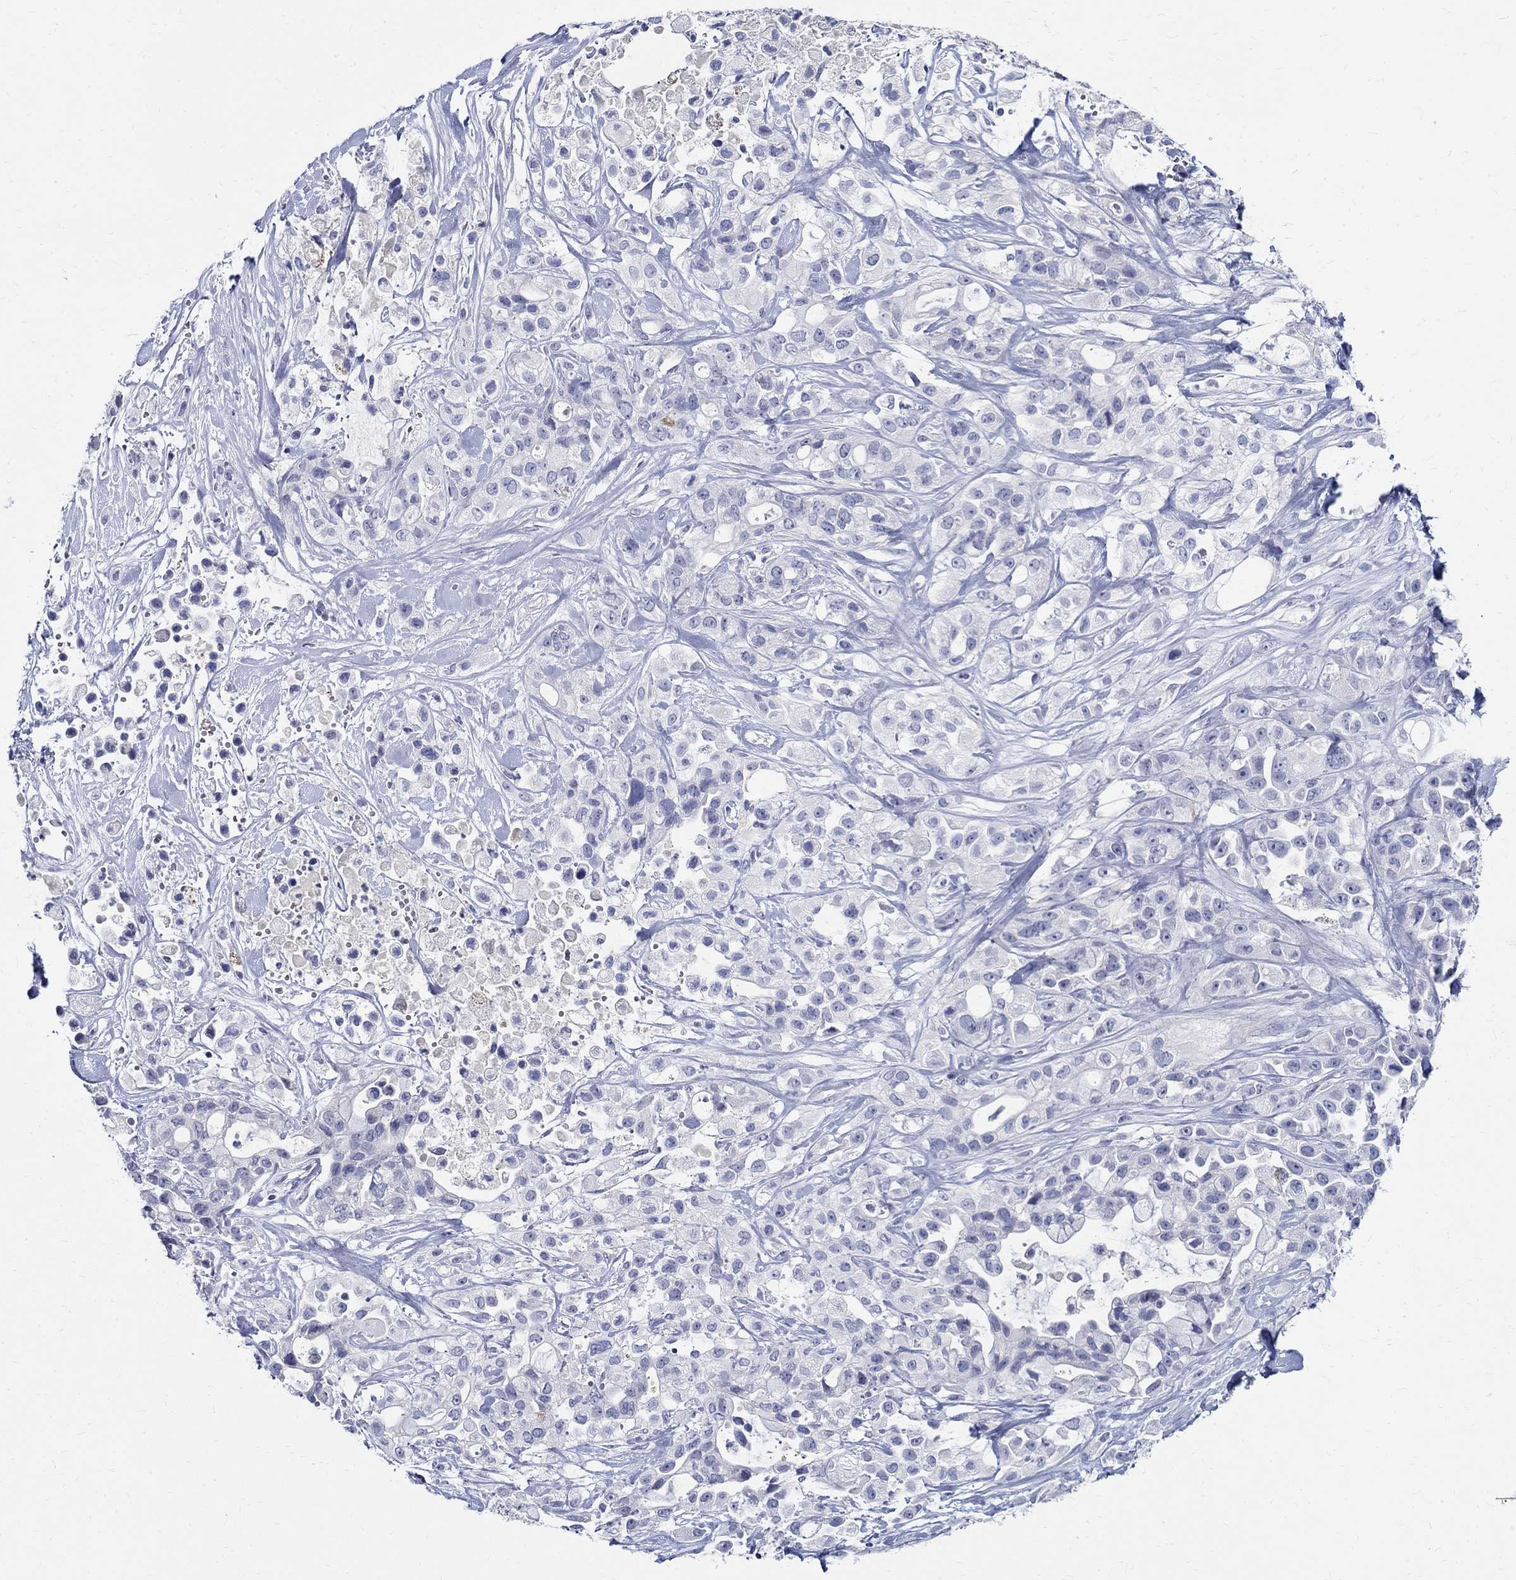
{"staining": {"intensity": "negative", "quantity": "none", "location": "none"}, "tissue": "pancreatic cancer", "cell_type": "Tumor cells", "image_type": "cancer", "snomed": [{"axis": "morphology", "description": "Adenocarcinoma, NOS"}, {"axis": "topography", "description": "Pancreas"}], "caption": "Immunohistochemistry photomicrograph of pancreatic adenocarcinoma stained for a protein (brown), which shows no staining in tumor cells.", "gene": "CETN1", "patient": {"sex": "male", "age": 44}}